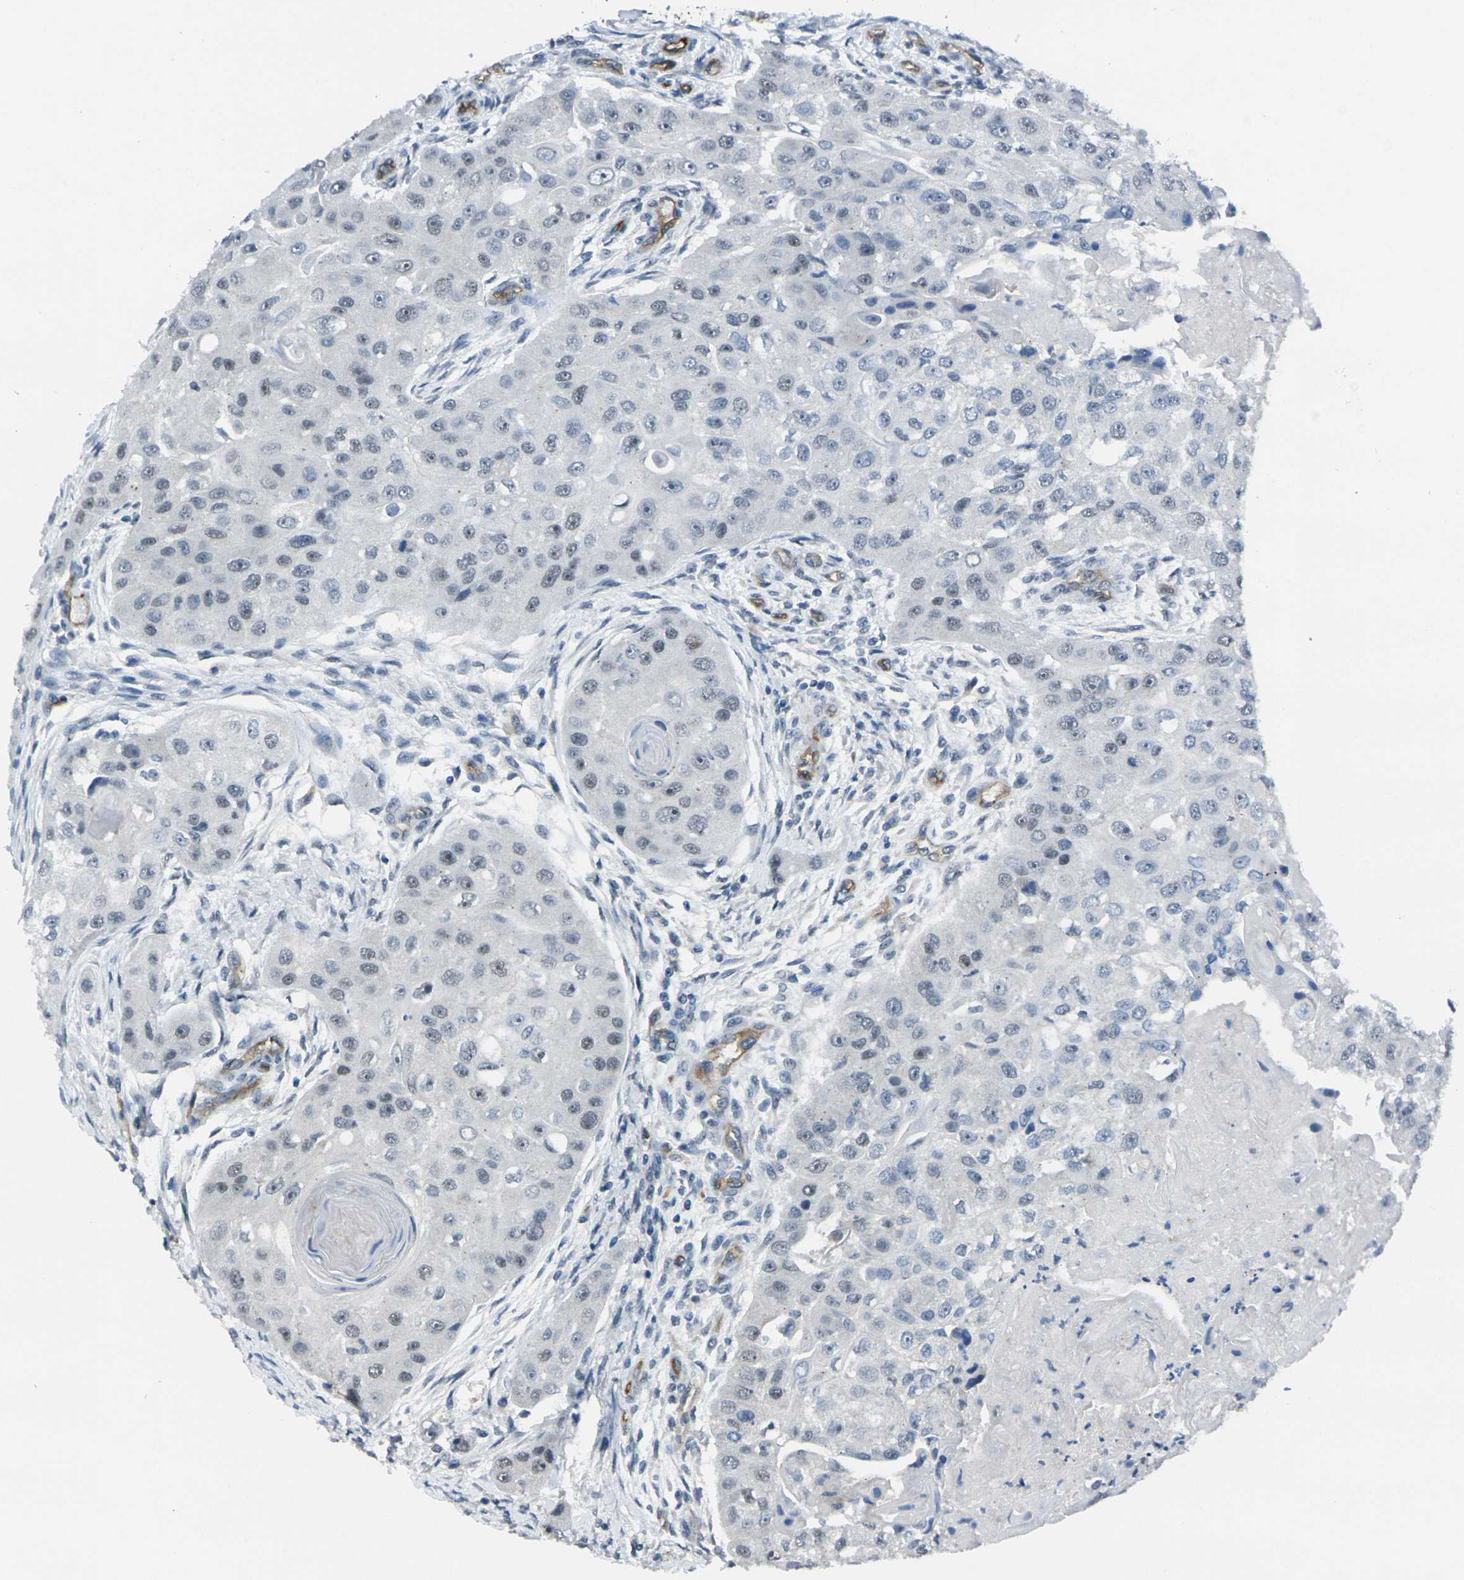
{"staining": {"intensity": "negative", "quantity": "none", "location": "none"}, "tissue": "head and neck cancer", "cell_type": "Tumor cells", "image_type": "cancer", "snomed": [{"axis": "morphology", "description": "Normal tissue, NOS"}, {"axis": "morphology", "description": "Squamous cell carcinoma, NOS"}, {"axis": "topography", "description": "Skeletal muscle"}, {"axis": "topography", "description": "Head-Neck"}], "caption": "Immunohistochemistry of human head and neck cancer (squamous cell carcinoma) displays no positivity in tumor cells. (DAB (3,3'-diaminobenzidine) immunohistochemistry (IHC) with hematoxylin counter stain).", "gene": "HSPA12B", "patient": {"sex": "male", "age": 51}}